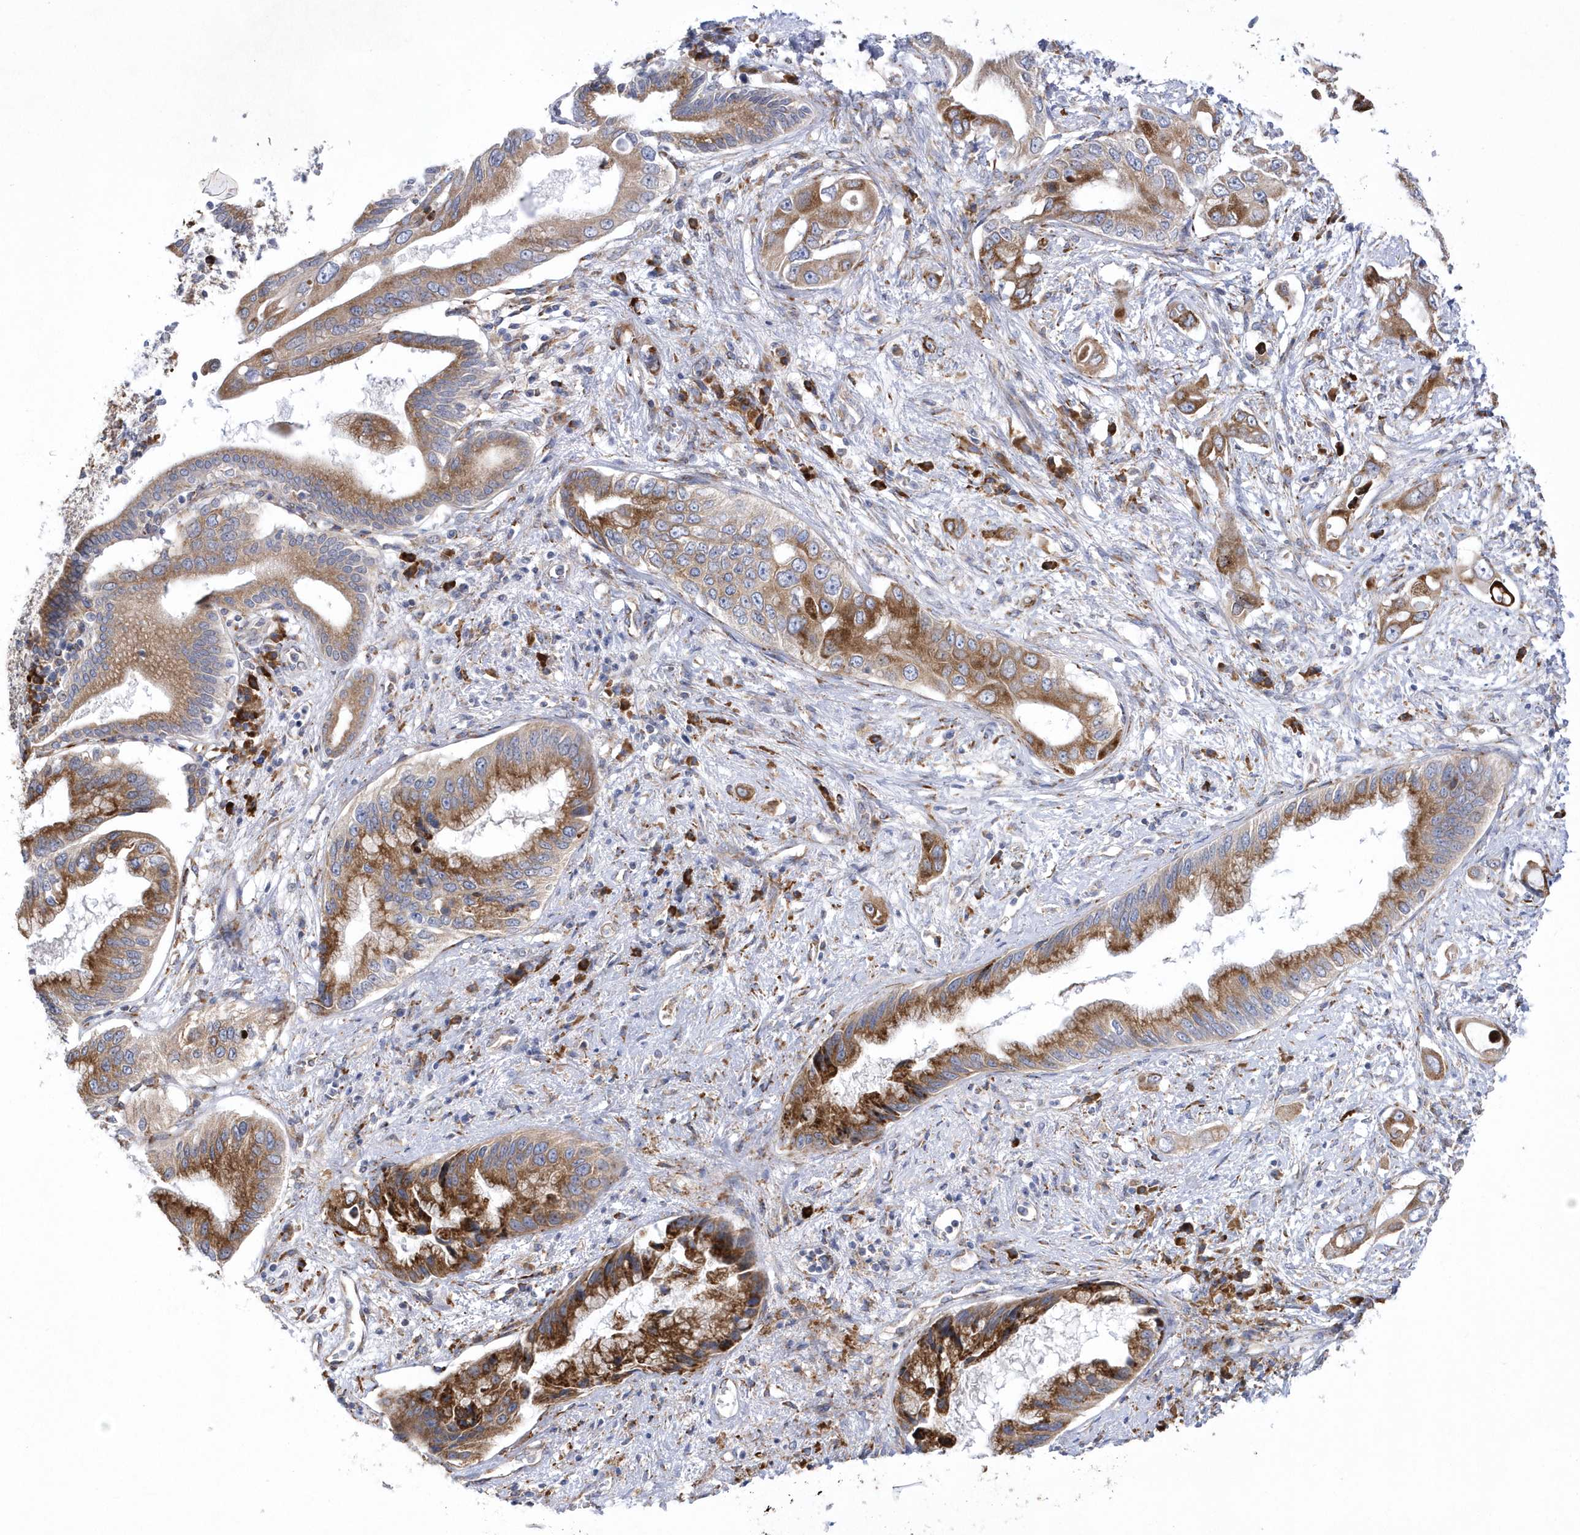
{"staining": {"intensity": "moderate", "quantity": ">75%", "location": "cytoplasmic/membranous"}, "tissue": "pancreatic cancer", "cell_type": "Tumor cells", "image_type": "cancer", "snomed": [{"axis": "morphology", "description": "Inflammation, NOS"}, {"axis": "morphology", "description": "Adenocarcinoma, NOS"}, {"axis": "topography", "description": "Pancreas"}], "caption": "High-magnification brightfield microscopy of pancreatic cancer (adenocarcinoma) stained with DAB (3,3'-diaminobenzidine) (brown) and counterstained with hematoxylin (blue). tumor cells exhibit moderate cytoplasmic/membranous expression is identified in about>75% of cells.", "gene": "MED31", "patient": {"sex": "female", "age": 56}}